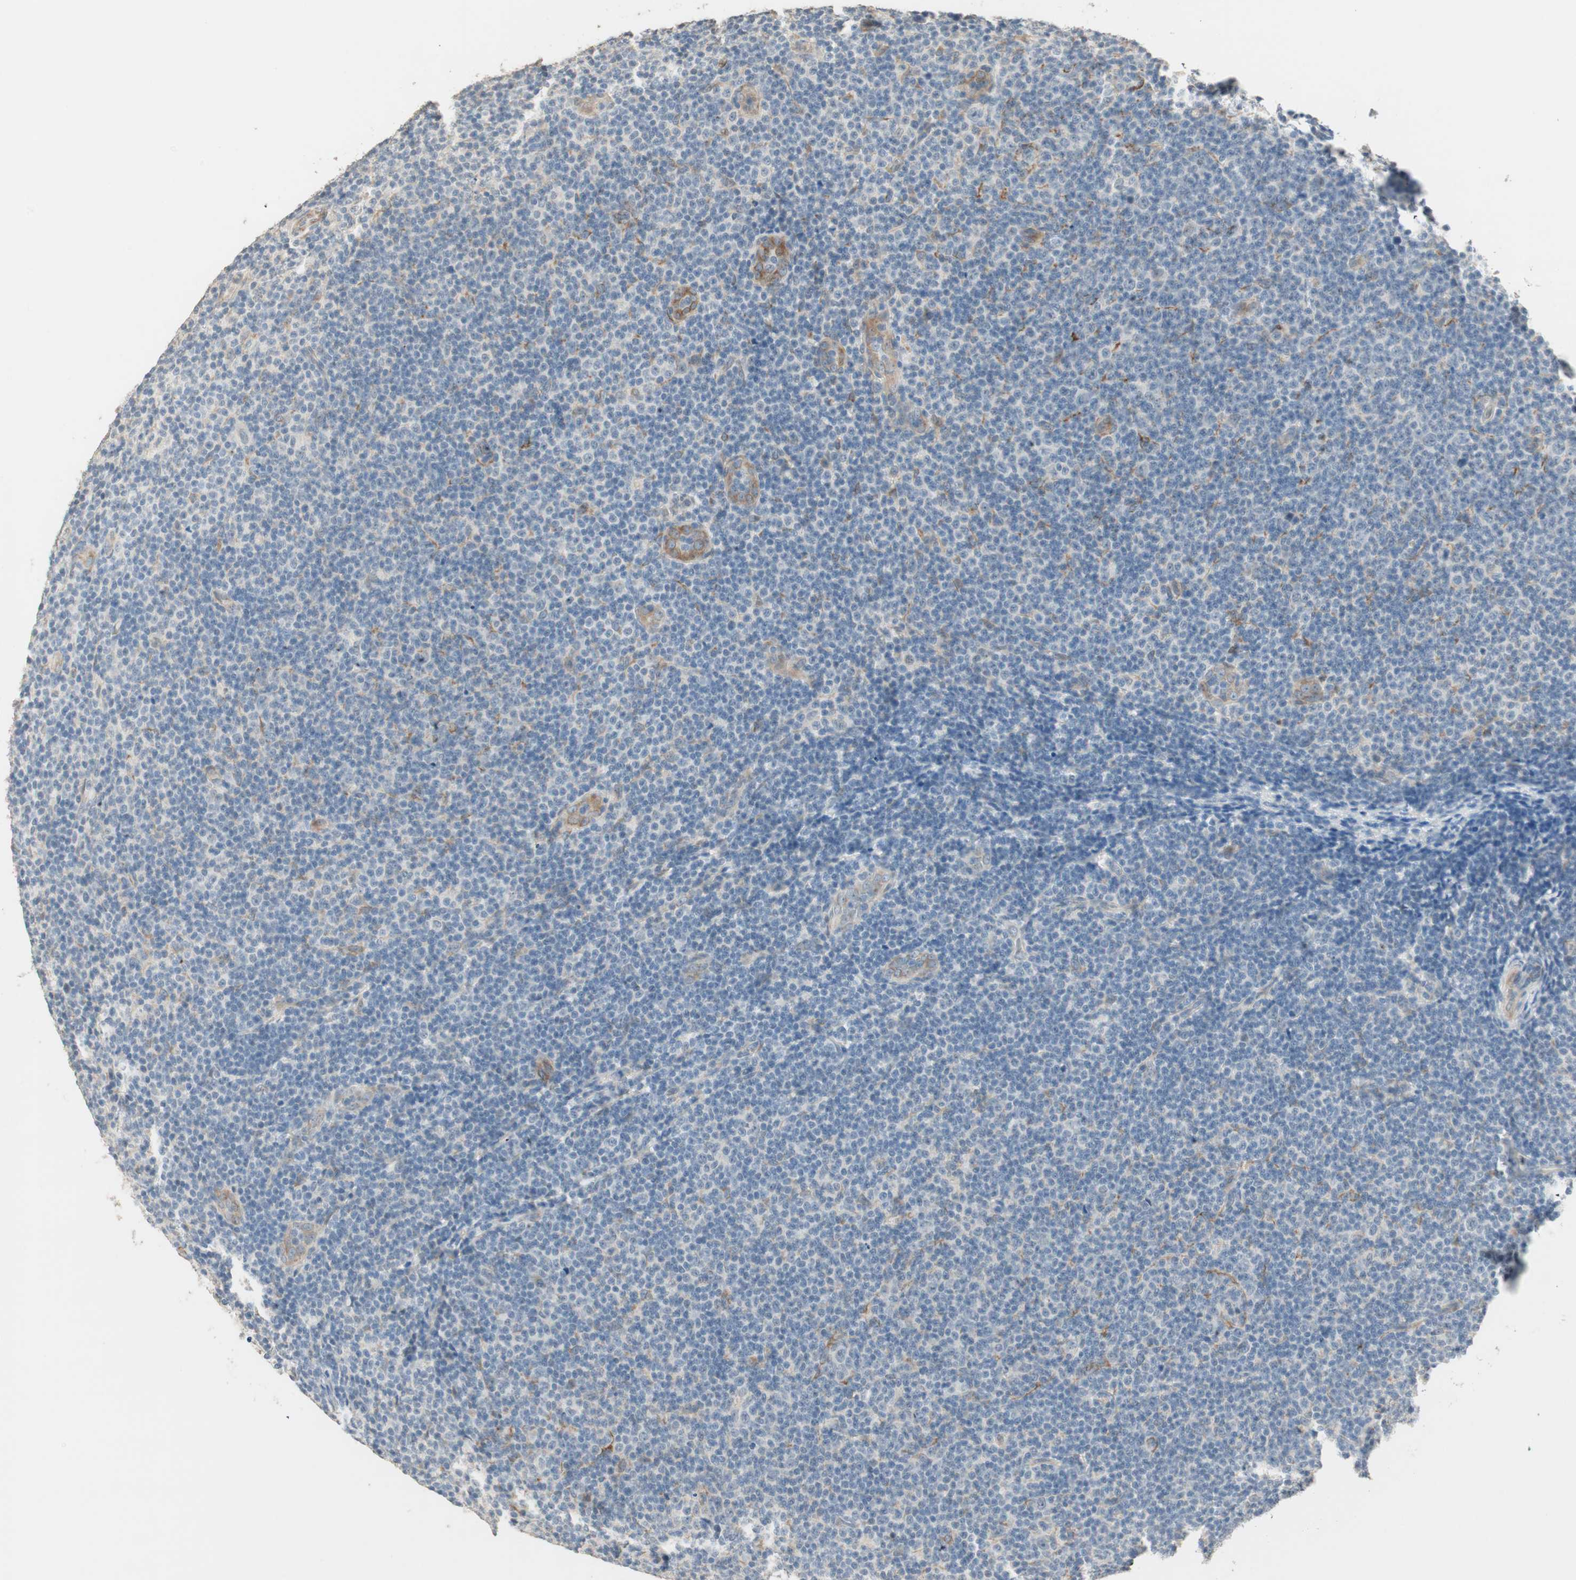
{"staining": {"intensity": "moderate", "quantity": "<25%", "location": "cytoplasmic/membranous"}, "tissue": "lymphoma", "cell_type": "Tumor cells", "image_type": "cancer", "snomed": [{"axis": "morphology", "description": "Malignant lymphoma, non-Hodgkin's type, Low grade"}, {"axis": "topography", "description": "Lymph node"}], "caption": "Immunohistochemistry (IHC) histopathology image of neoplastic tissue: lymphoma stained using immunohistochemistry (IHC) shows low levels of moderate protein expression localized specifically in the cytoplasmic/membranous of tumor cells, appearing as a cytoplasmic/membranous brown color.", "gene": "TASOR", "patient": {"sex": "male", "age": 83}}